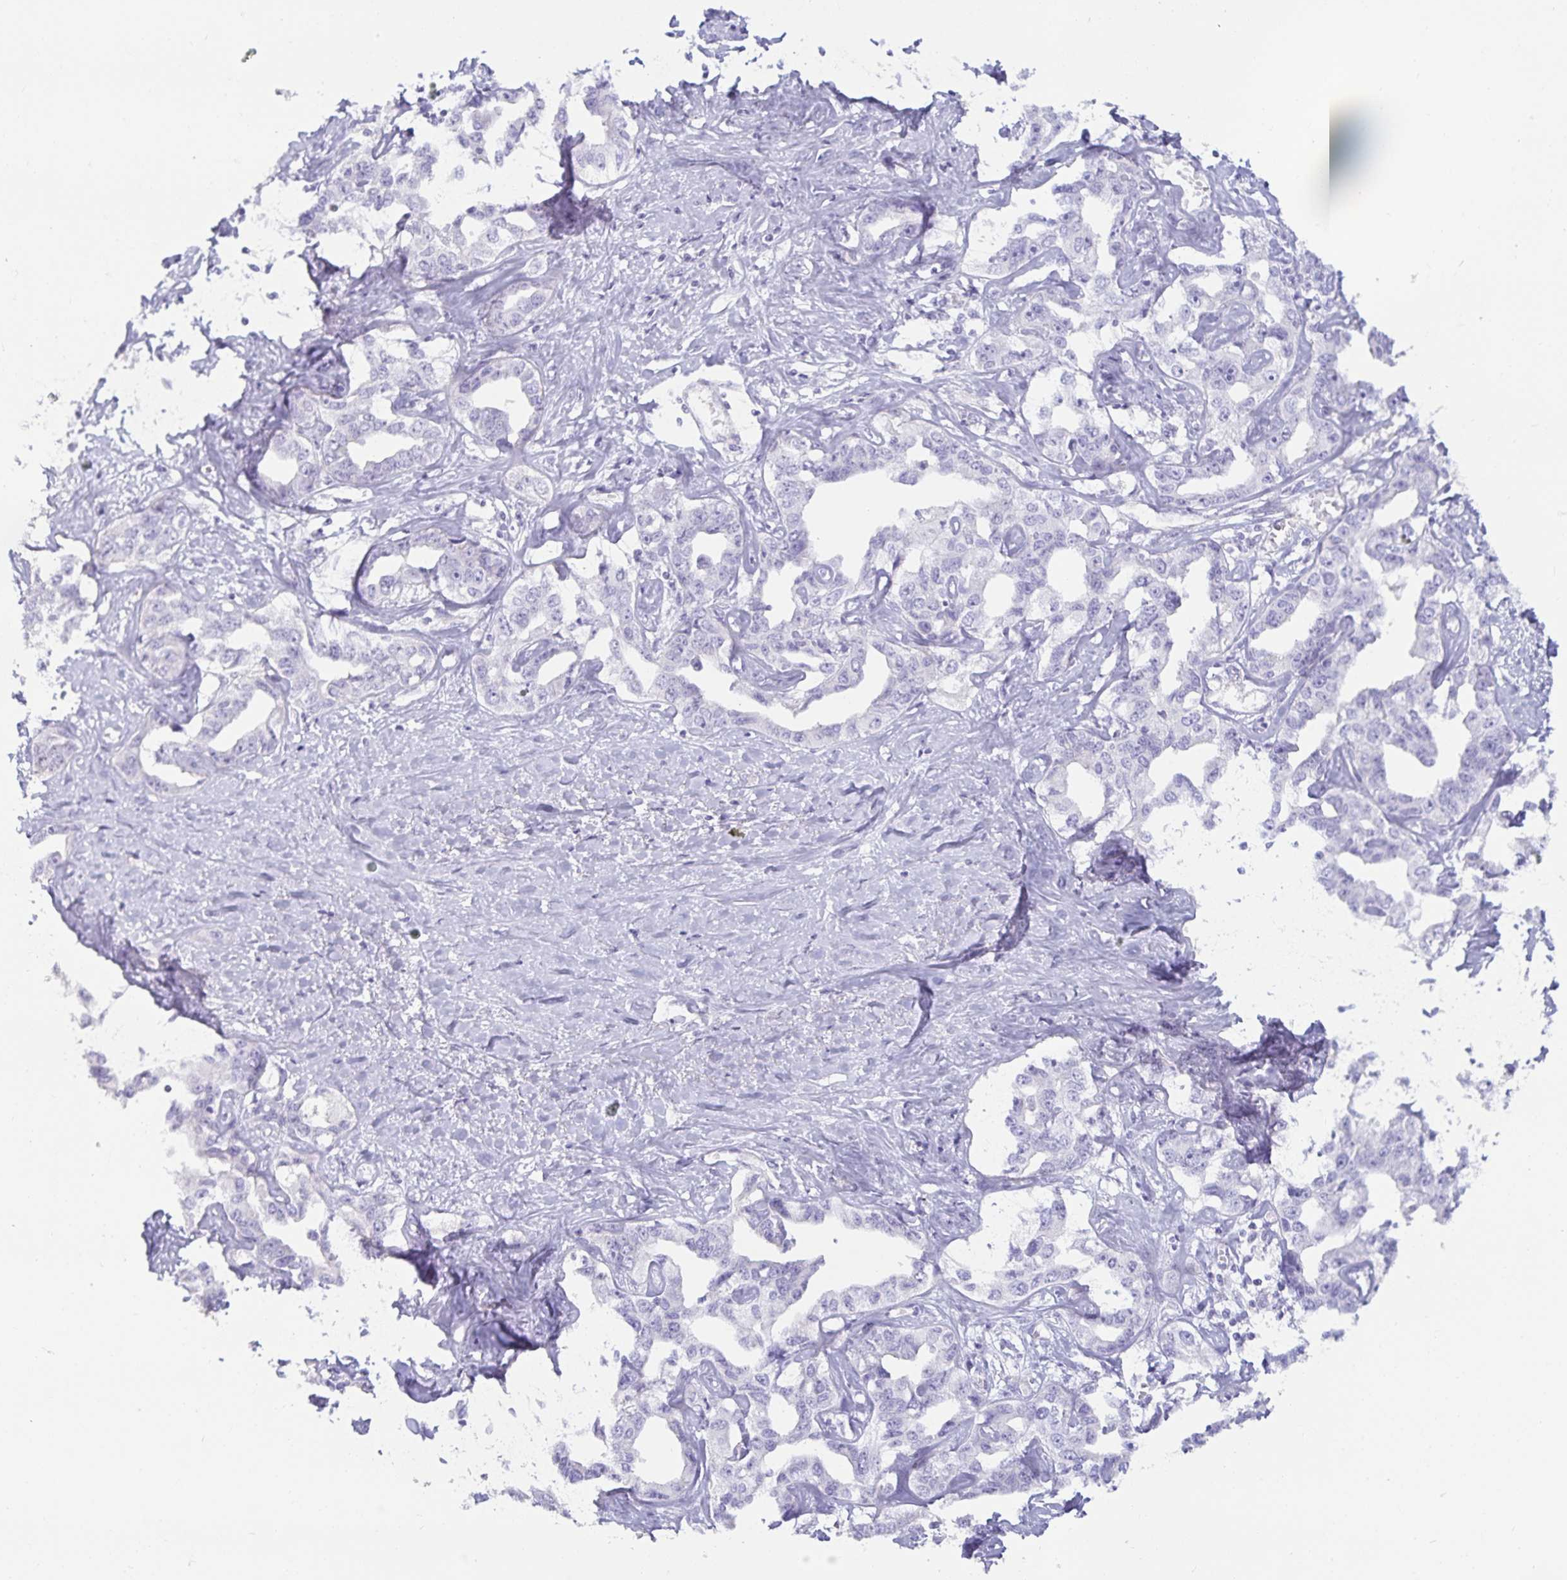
{"staining": {"intensity": "negative", "quantity": "none", "location": "none"}, "tissue": "liver cancer", "cell_type": "Tumor cells", "image_type": "cancer", "snomed": [{"axis": "morphology", "description": "Cholangiocarcinoma"}, {"axis": "topography", "description": "Liver"}], "caption": "Immunohistochemistry histopathology image of neoplastic tissue: liver cancer (cholangiocarcinoma) stained with DAB demonstrates no significant protein positivity in tumor cells. Brightfield microscopy of immunohistochemistry (IHC) stained with DAB (3,3'-diaminobenzidine) (brown) and hematoxylin (blue), captured at high magnification.", "gene": "SPAG4", "patient": {"sex": "male", "age": 59}}